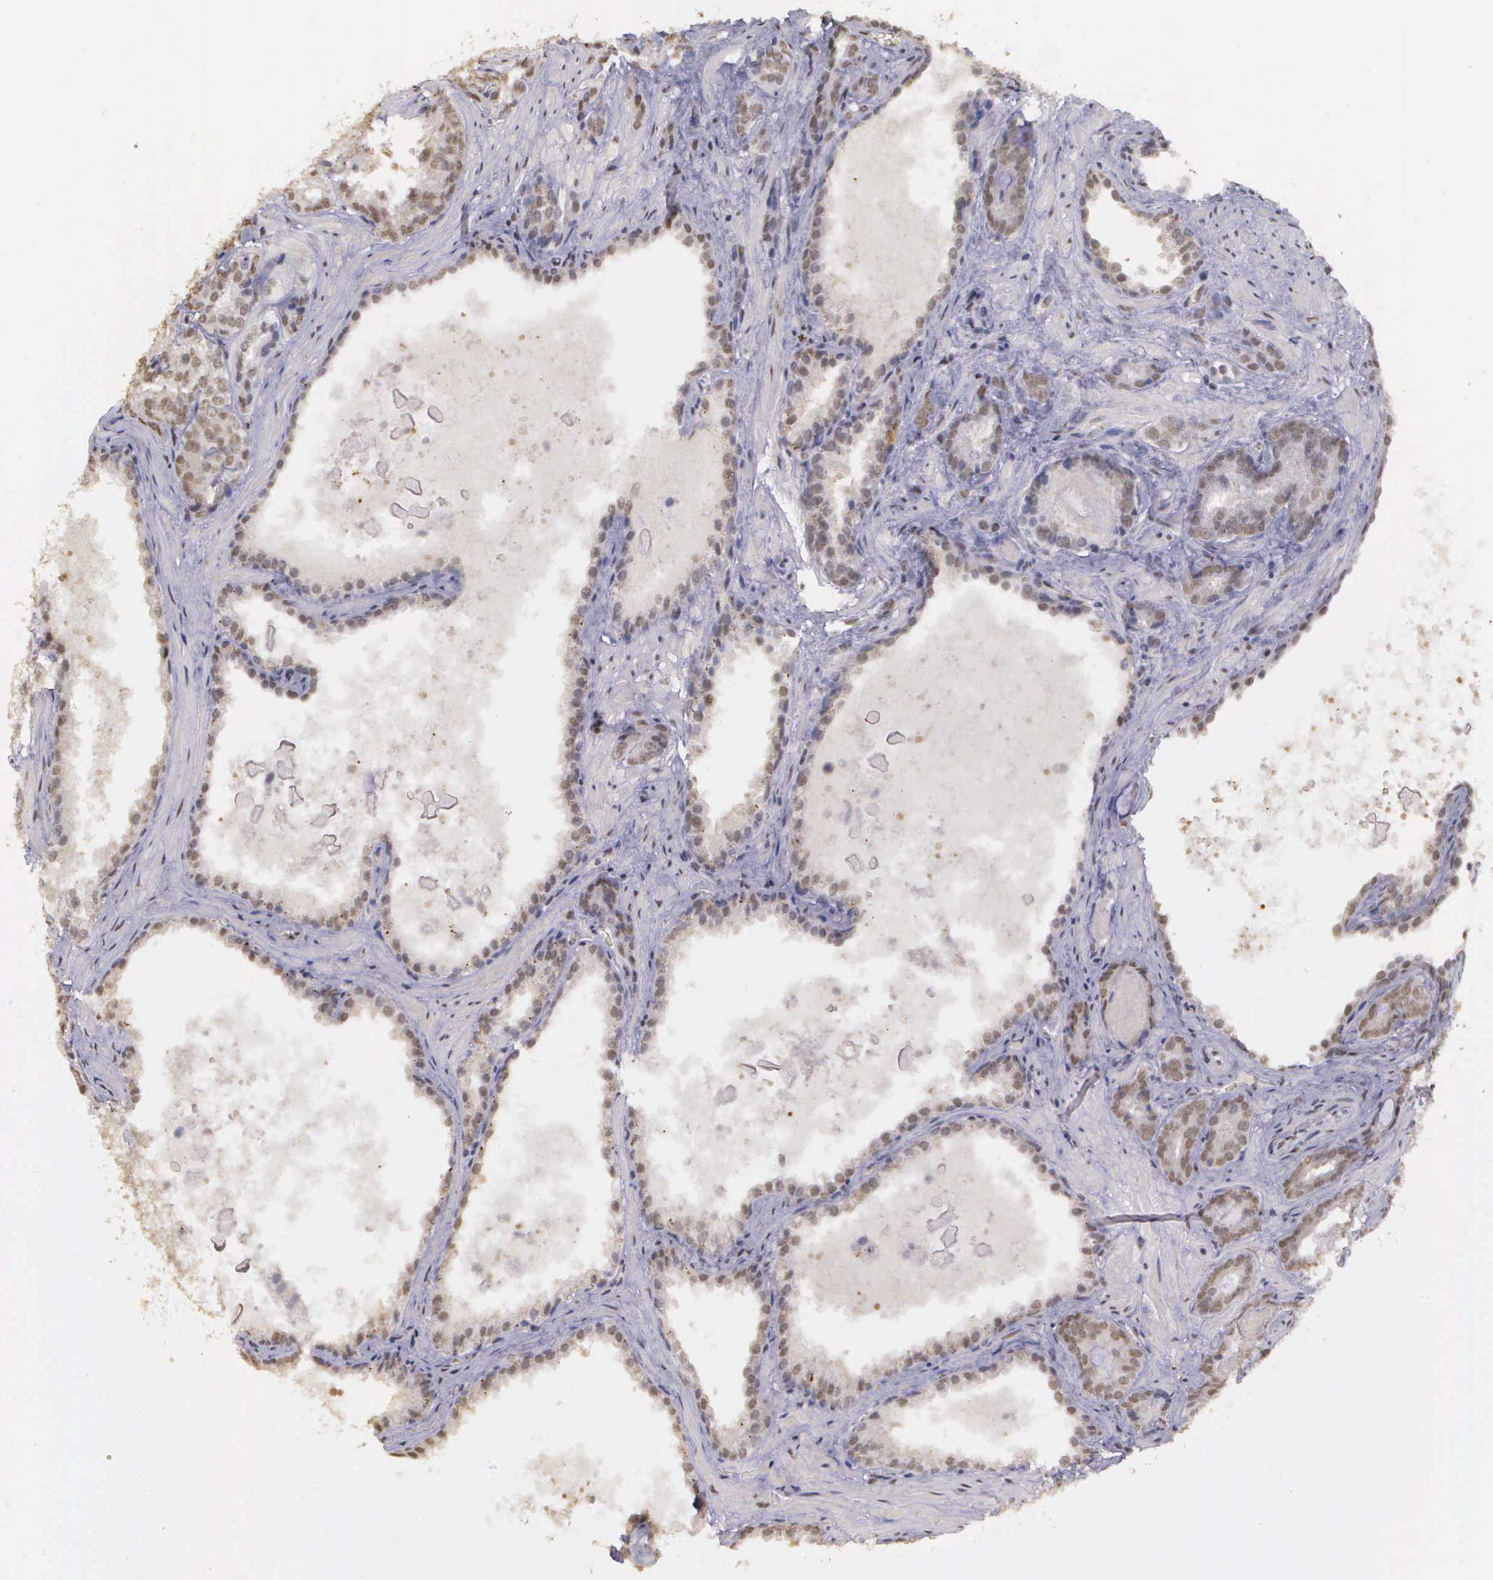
{"staining": {"intensity": "weak", "quantity": ">75%", "location": "nuclear"}, "tissue": "prostate cancer", "cell_type": "Tumor cells", "image_type": "cancer", "snomed": [{"axis": "morphology", "description": "Adenocarcinoma, Medium grade"}, {"axis": "topography", "description": "Prostate"}], "caption": "A micrograph of prostate cancer (adenocarcinoma (medium-grade)) stained for a protein shows weak nuclear brown staining in tumor cells. The protein is stained brown, and the nuclei are stained in blue (DAB IHC with brightfield microscopy, high magnification).", "gene": "ARMCX5", "patient": {"sex": "male", "age": 64}}